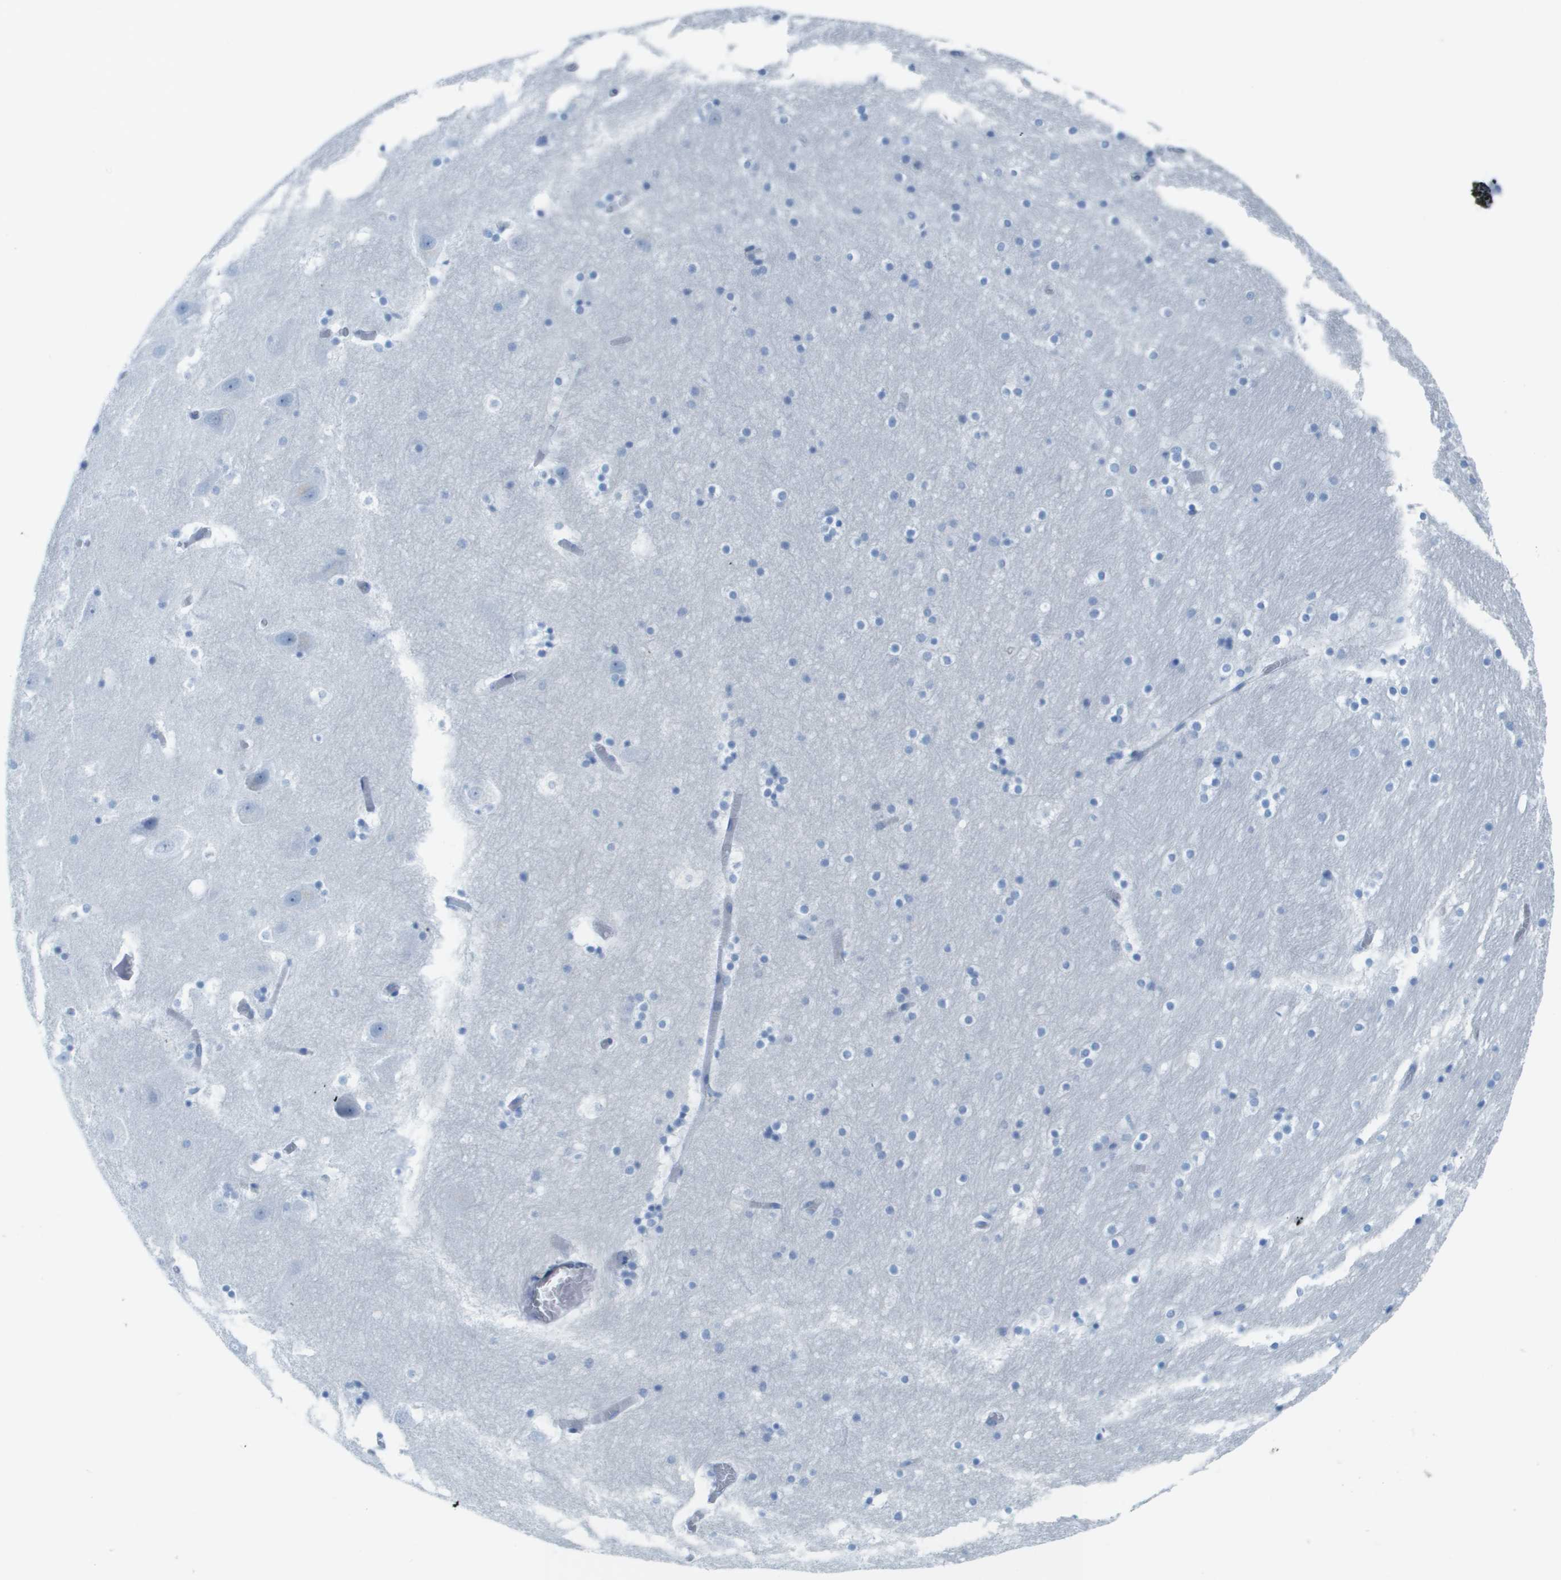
{"staining": {"intensity": "negative", "quantity": "none", "location": "none"}, "tissue": "hippocampus", "cell_type": "Glial cells", "image_type": "normal", "snomed": [{"axis": "morphology", "description": "Normal tissue, NOS"}, {"axis": "topography", "description": "Hippocampus"}], "caption": "IHC image of unremarkable hippocampus: human hippocampus stained with DAB (3,3'-diaminobenzidine) exhibits no significant protein expression in glial cells. Brightfield microscopy of immunohistochemistry (IHC) stained with DAB (brown) and hematoxylin (blue), captured at high magnification.", "gene": "CD46", "patient": {"sex": "male", "age": 45}}